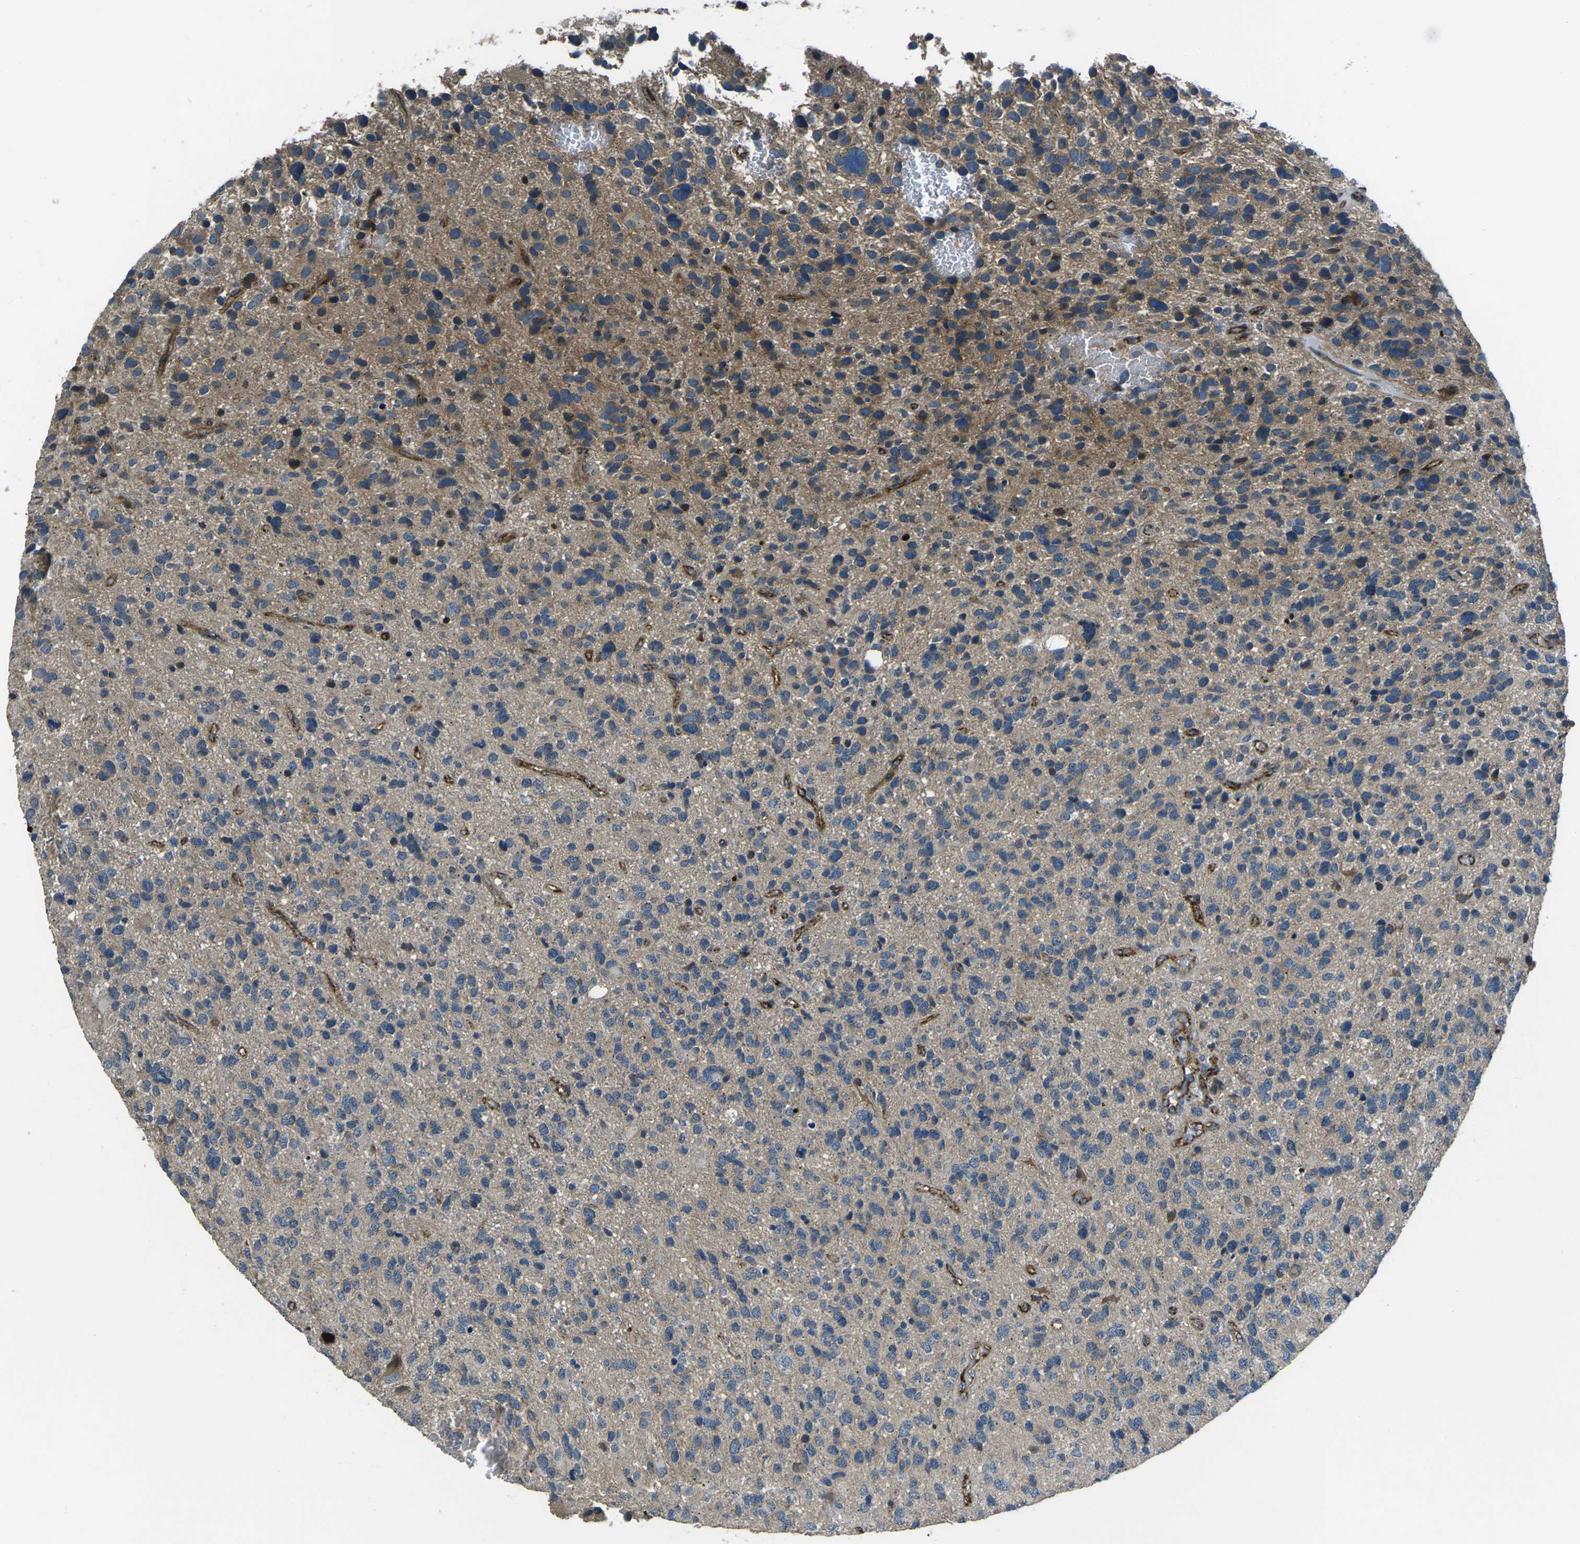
{"staining": {"intensity": "weak", "quantity": "<25%", "location": "cytoplasmic/membranous"}, "tissue": "glioma", "cell_type": "Tumor cells", "image_type": "cancer", "snomed": [{"axis": "morphology", "description": "Glioma, malignant, High grade"}, {"axis": "topography", "description": "Brain"}], "caption": "Immunohistochemistry micrograph of neoplastic tissue: malignant high-grade glioma stained with DAB reveals no significant protein positivity in tumor cells.", "gene": "AFAP1", "patient": {"sex": "female", "age": 58}}